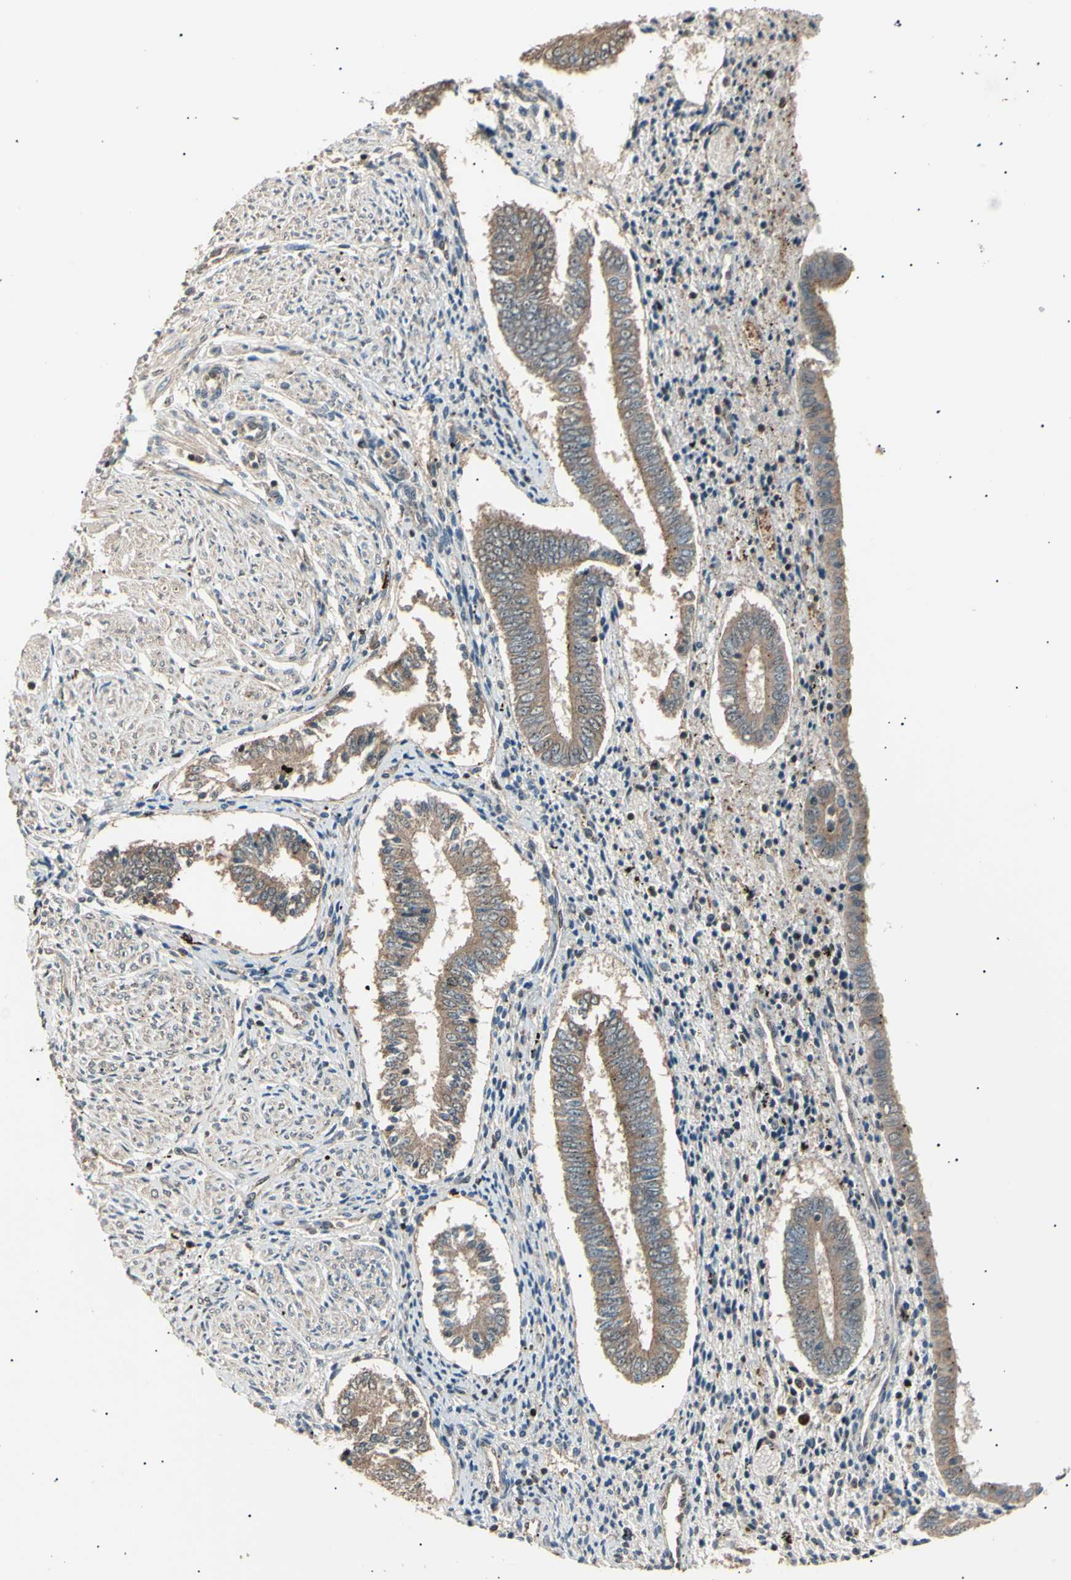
{"staining": {"intensity": "weak", "quantity": "25%-75%", "location": "cytoplasmic/membranous"}, "tissue": "endometrium", "cell_type": "Cells in endometrial stroma", "image_type": "normal", "snomed": [{"axis": "morphology", "description": "Normal tissue, NOS"}, {"axis": "topography", "description": "Endometrium"}], "caption": "IHC of benign human endometrium shows low levels of weak cytoplasmic/membranous expression in approximately 25%-75% of cells in endometrial stroma. (IHC, brightfield microscopy, high magnification).", "gene": "NUAK2", "patient": {"sex": "female", "age": 42}}